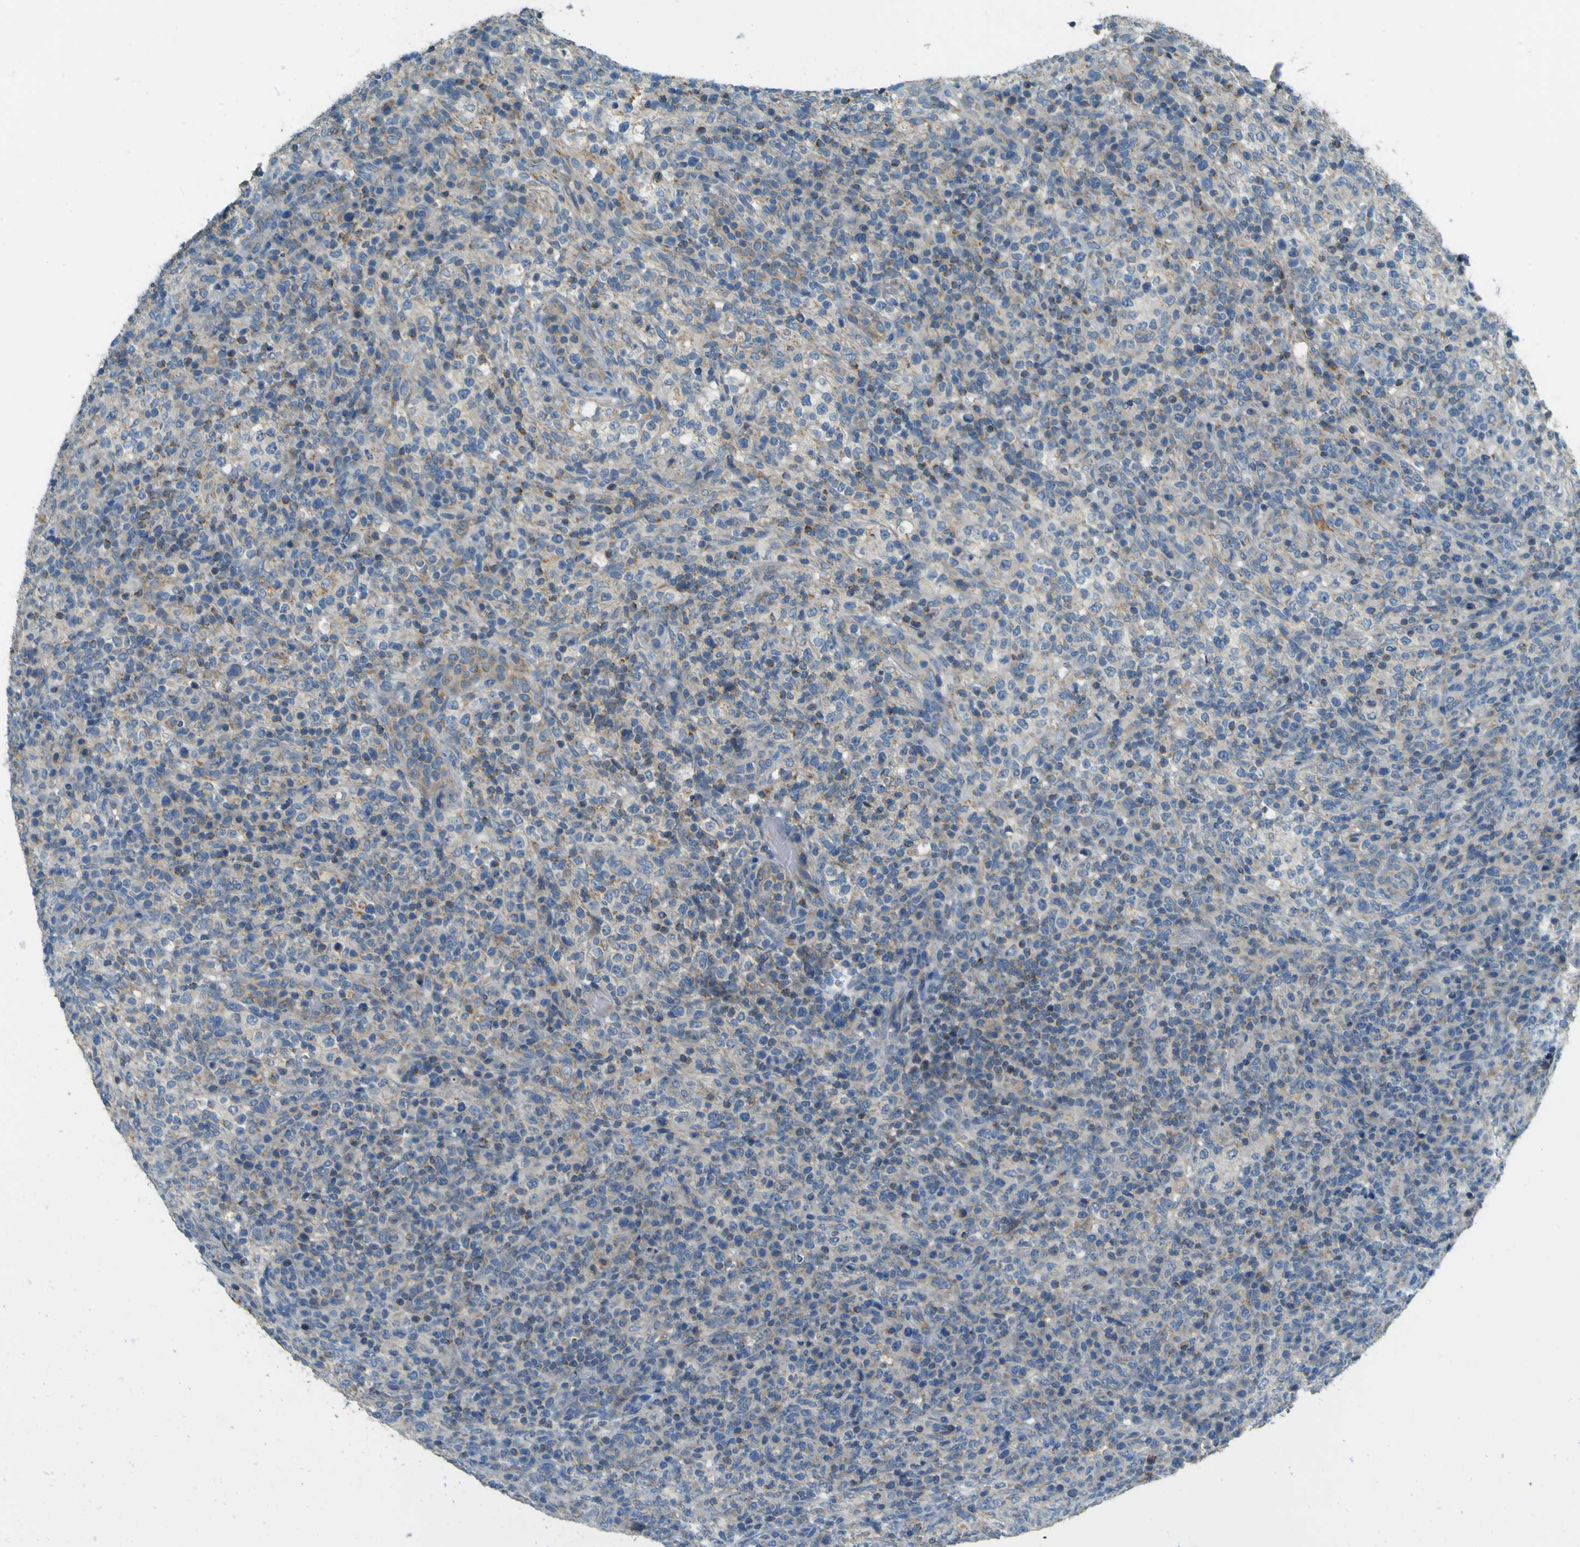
{"staining": {"intensity": "negative", "quantity": "none", "location": "none"}, "tissue": "lymphoma", "cell_type": "Tumor cells", "image_type": "cancer", "snomed": [{"axis": "morphology", "description": "Malignant lymphoma, non-Hodgkin's type, High grade"}, {"axis": "topography", "description": "Lymph node"}], "caption": "Immunohistochemical staining of human lymphoma displays no significant expression in tumor cells.", "gene": "FKTN", "patient": {"sex": "female", "age": 76}}